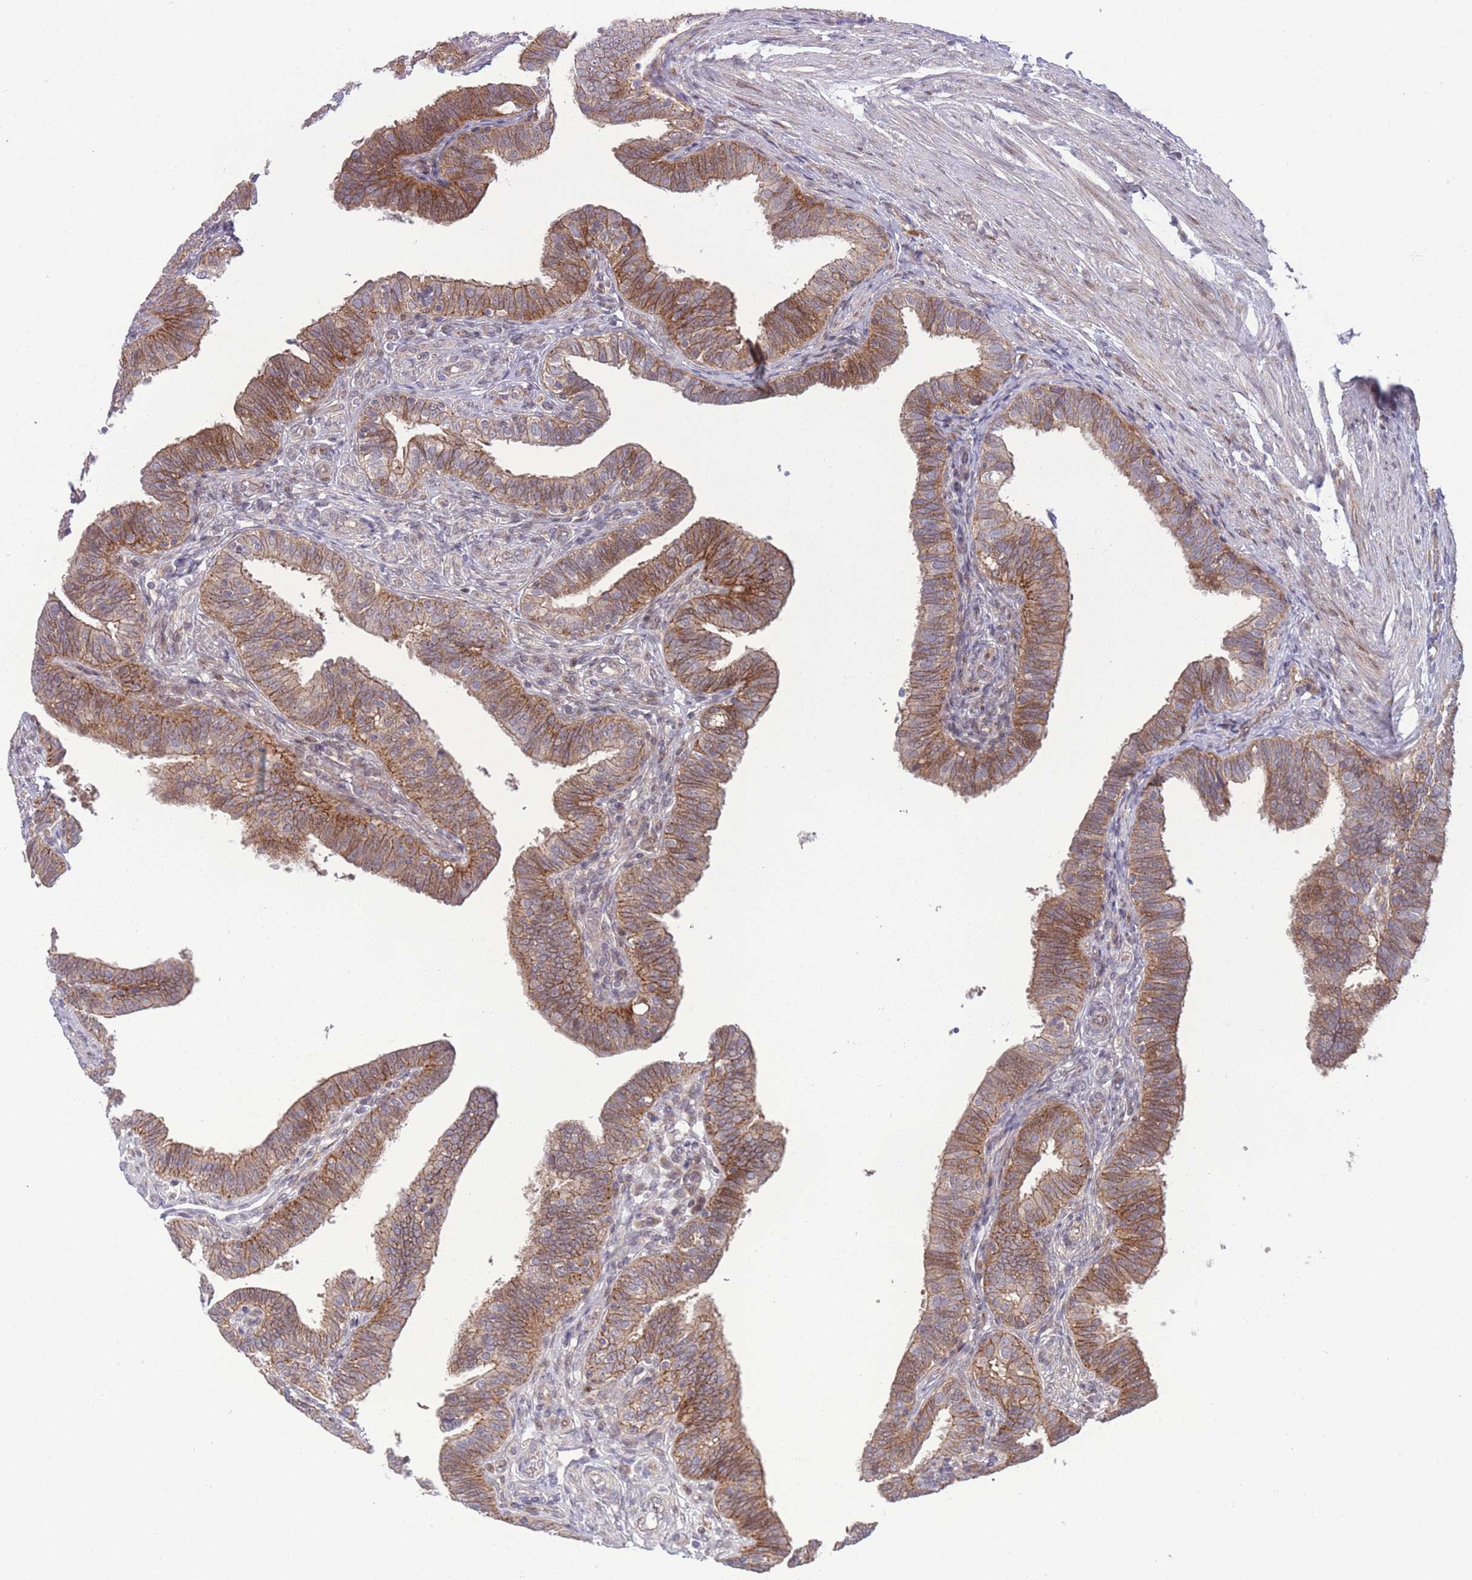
{"staining": {"intensity": "strong", "quantity": ">75%", "location": "cytoplasmic/membranous"}, "tissue": "fallopian tube", "cell_type": "Glandular cells", "image_type": "normal", "snomed": [{"axis": "morphology", "description": "Normal tissue, NOS"}, {"axis": "topography", "description": "Fallopian tube"}], "caption": "Immunohistochemical staining of benign human fallopian tube exhibits high levels of strong cytoplasmic/membranous expression in approximately >75% of glandular cells. The protein is shown in brown color, while the nuclei are stained blue.", "gene": "RIC8A", "patient": {"sex": "female", "age": 39}}